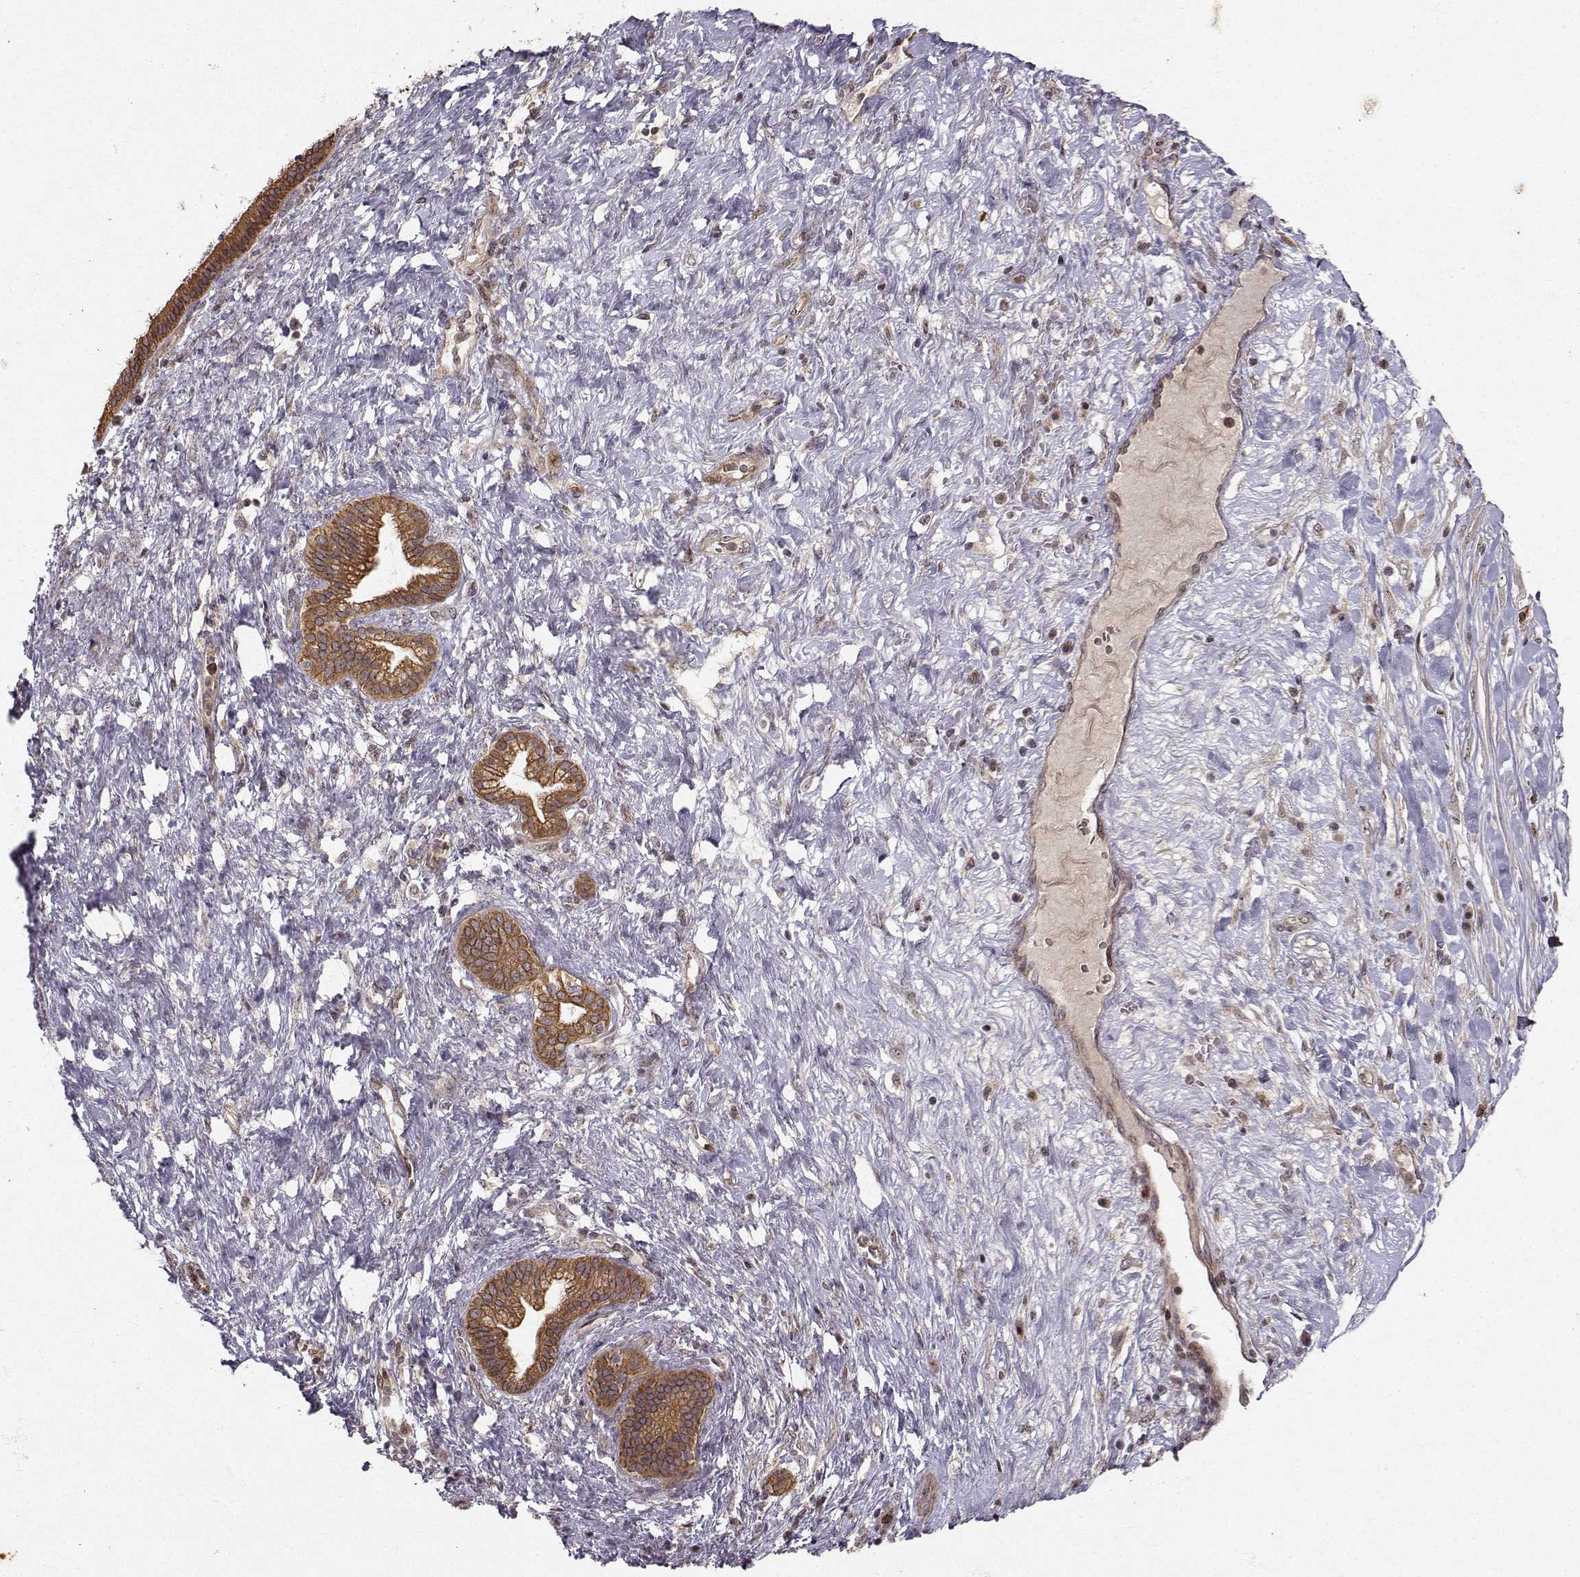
{"staining": {"intensity": "strong", "quantity": ">75%", "location": "cytoplasmic/membranous"}, "tissue": "pancreatic cancer", "cell_type": "Tumor cells", "image_type": "cancer", "snomed": [{"axis": "morphology", "description": "Adenocarcinoma, NOS"}, {"axis": "topography", "description": "Pancreas"}], "caption": "Human pancreatic cancer (adenocarcinoma) stained with a brown dye reveals strong cytoplasmic/membranous positive positivity in approximately >75% of tumor cells.", "gene": "APC", "patient": {"sex": "male", "age": 44}}